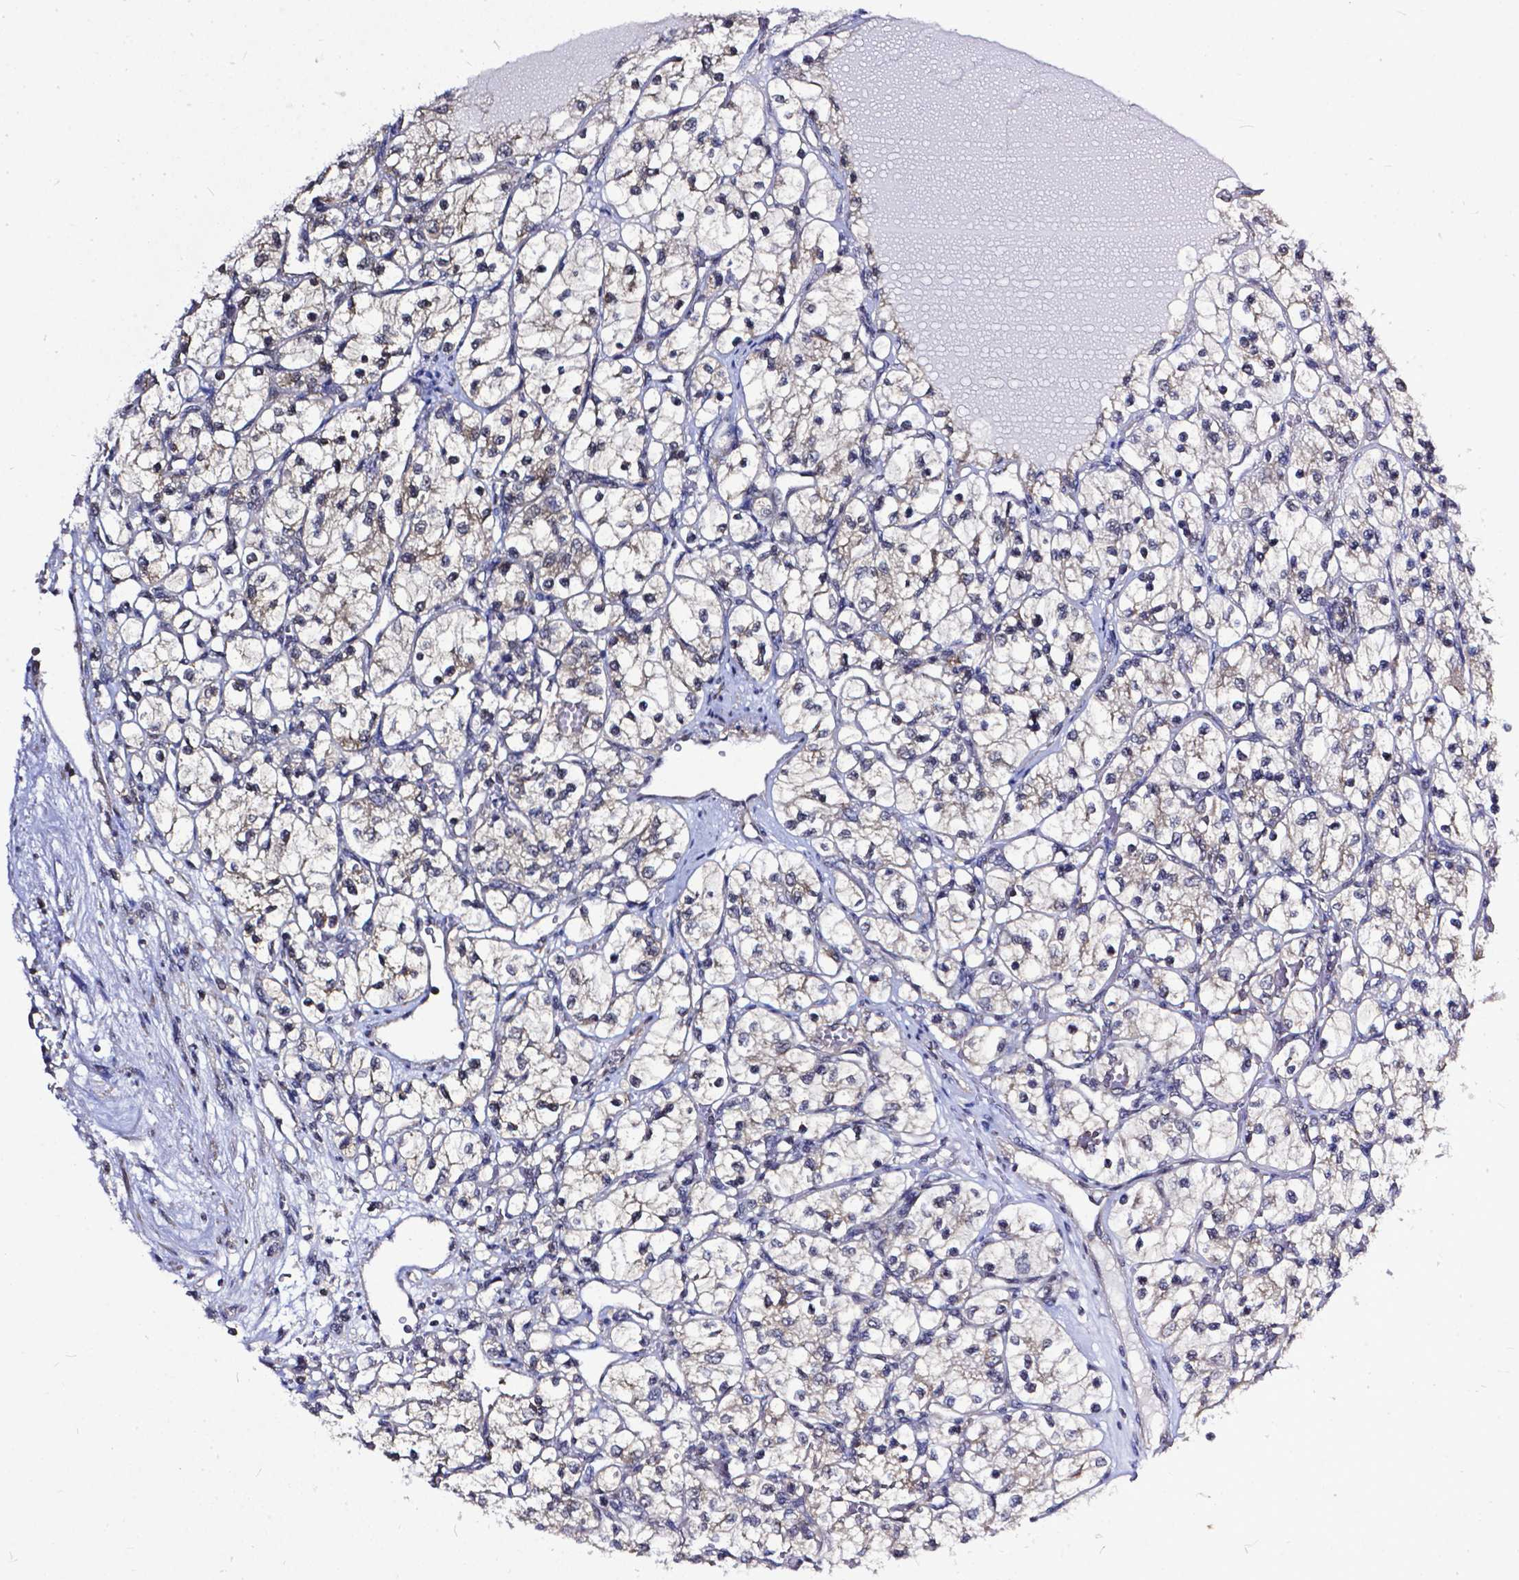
{"staining": {"intensity": "negative", "quantity": "none", "location": "none"}, "tissue": "renal cancer", "cell_type": "Tumor cells", "image_type": "cancer", "snomed": [{"axis": "morphology", "description": "Adenocarcinoma, NOS"}, {"axis": "topography", "description": "Kidney"}], "caption": "This is an IHC histopathology image of human renal adenocarcinoma. There is no positivity in tumor cells.", "gene": "OTUB1", "patient": {"sex": "female", "age": 69}}